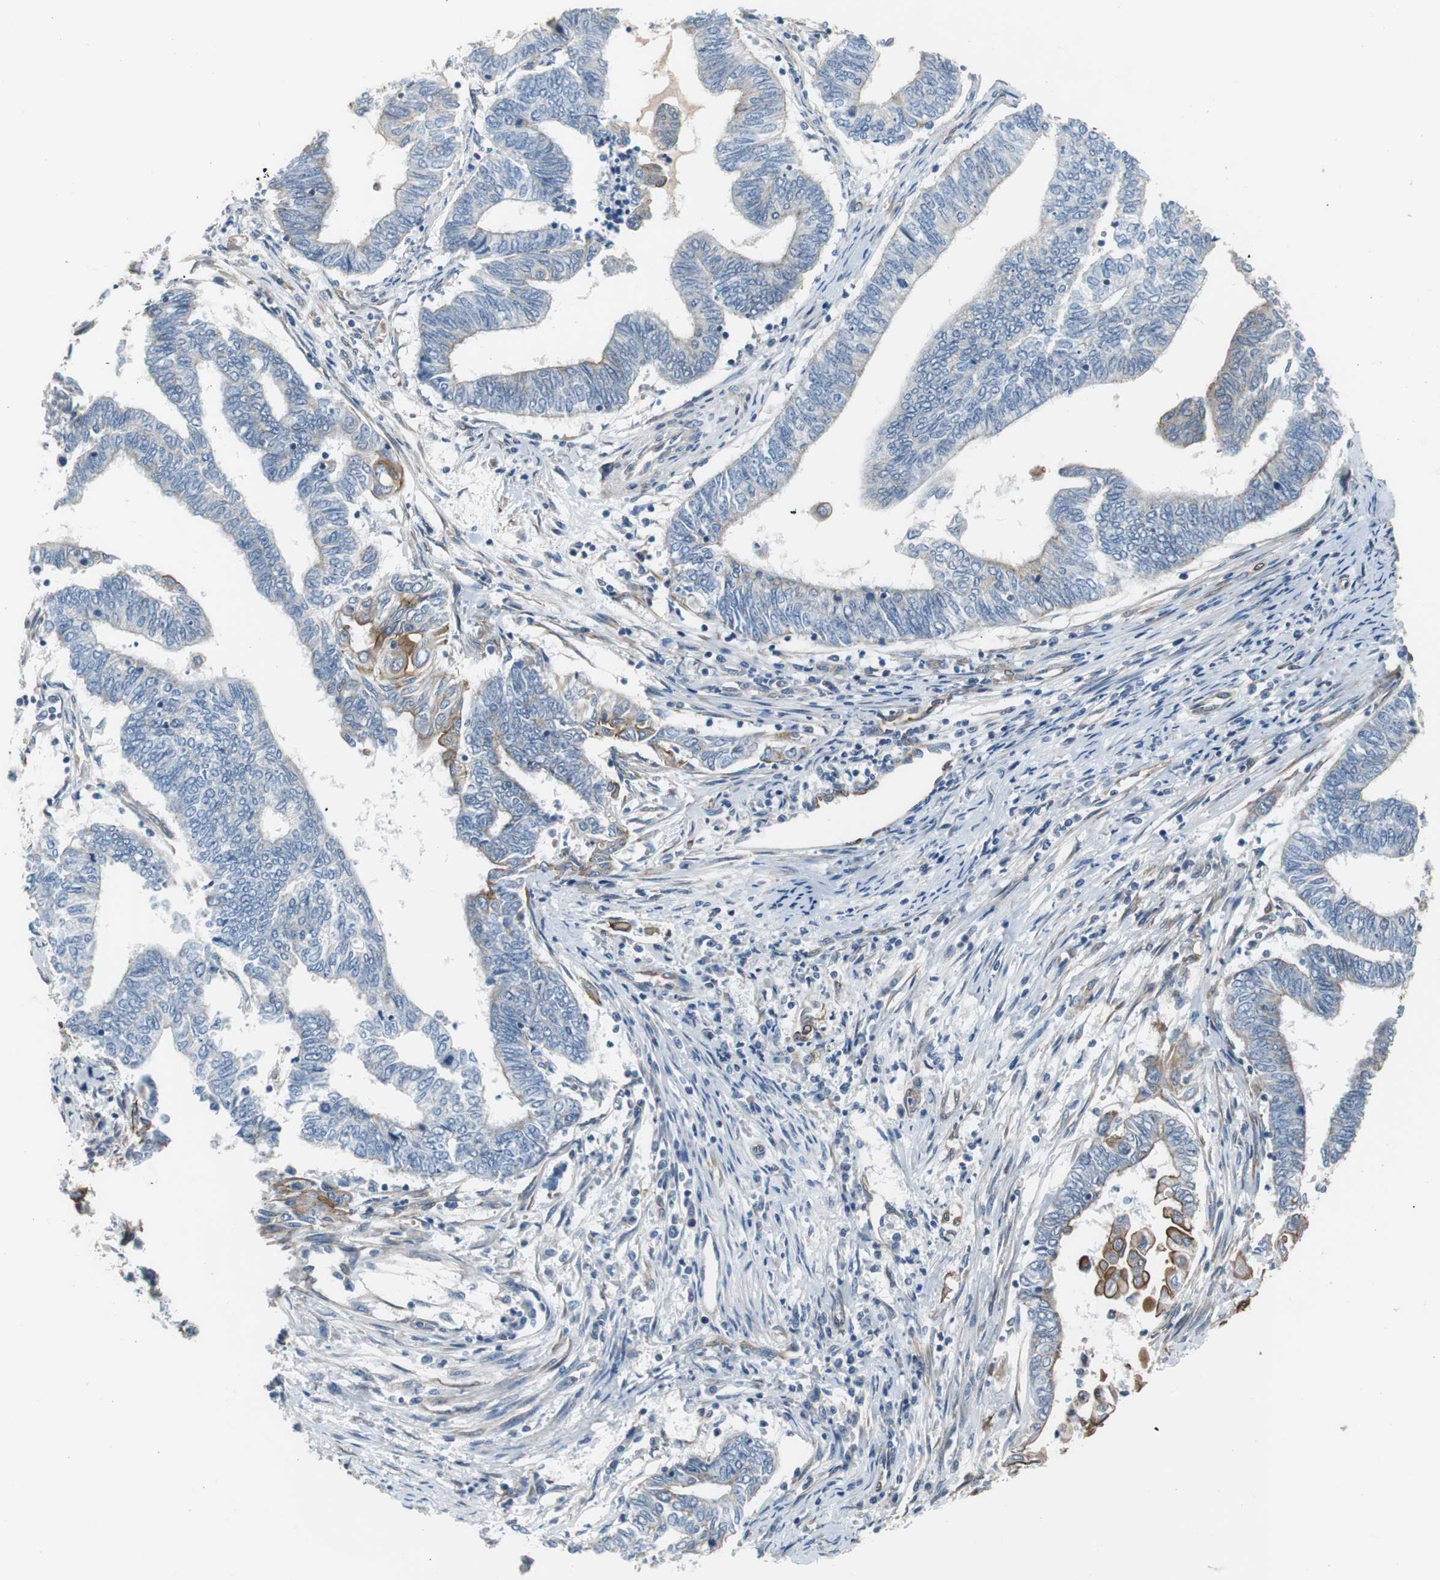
{"staining": {"intensity": "moderate", "quantity": "<25%", "location": "cytoplasmic/membranous"}, "tissue": "endometrial cancer", "cell_type": "Tumor cells", "image_type": "cancer", "snomed": [{"axis": "morphology", "description": "Adenocarcinoma, NOS"}, {"axis": "topography", "description": "Uterus"}, {"axis": "topography", "description": "Endometrium"}], "caption": "DAB (3,3'-diaminobenzidine) immunohistochemical staining of adenocarcinoma (endometrial) shows moderate cytoplasmic/membranous protein expression in approximately <25% of tumor cells.", "gene": "KIF3B", "patient": {"sex": "female", "age": 70}}